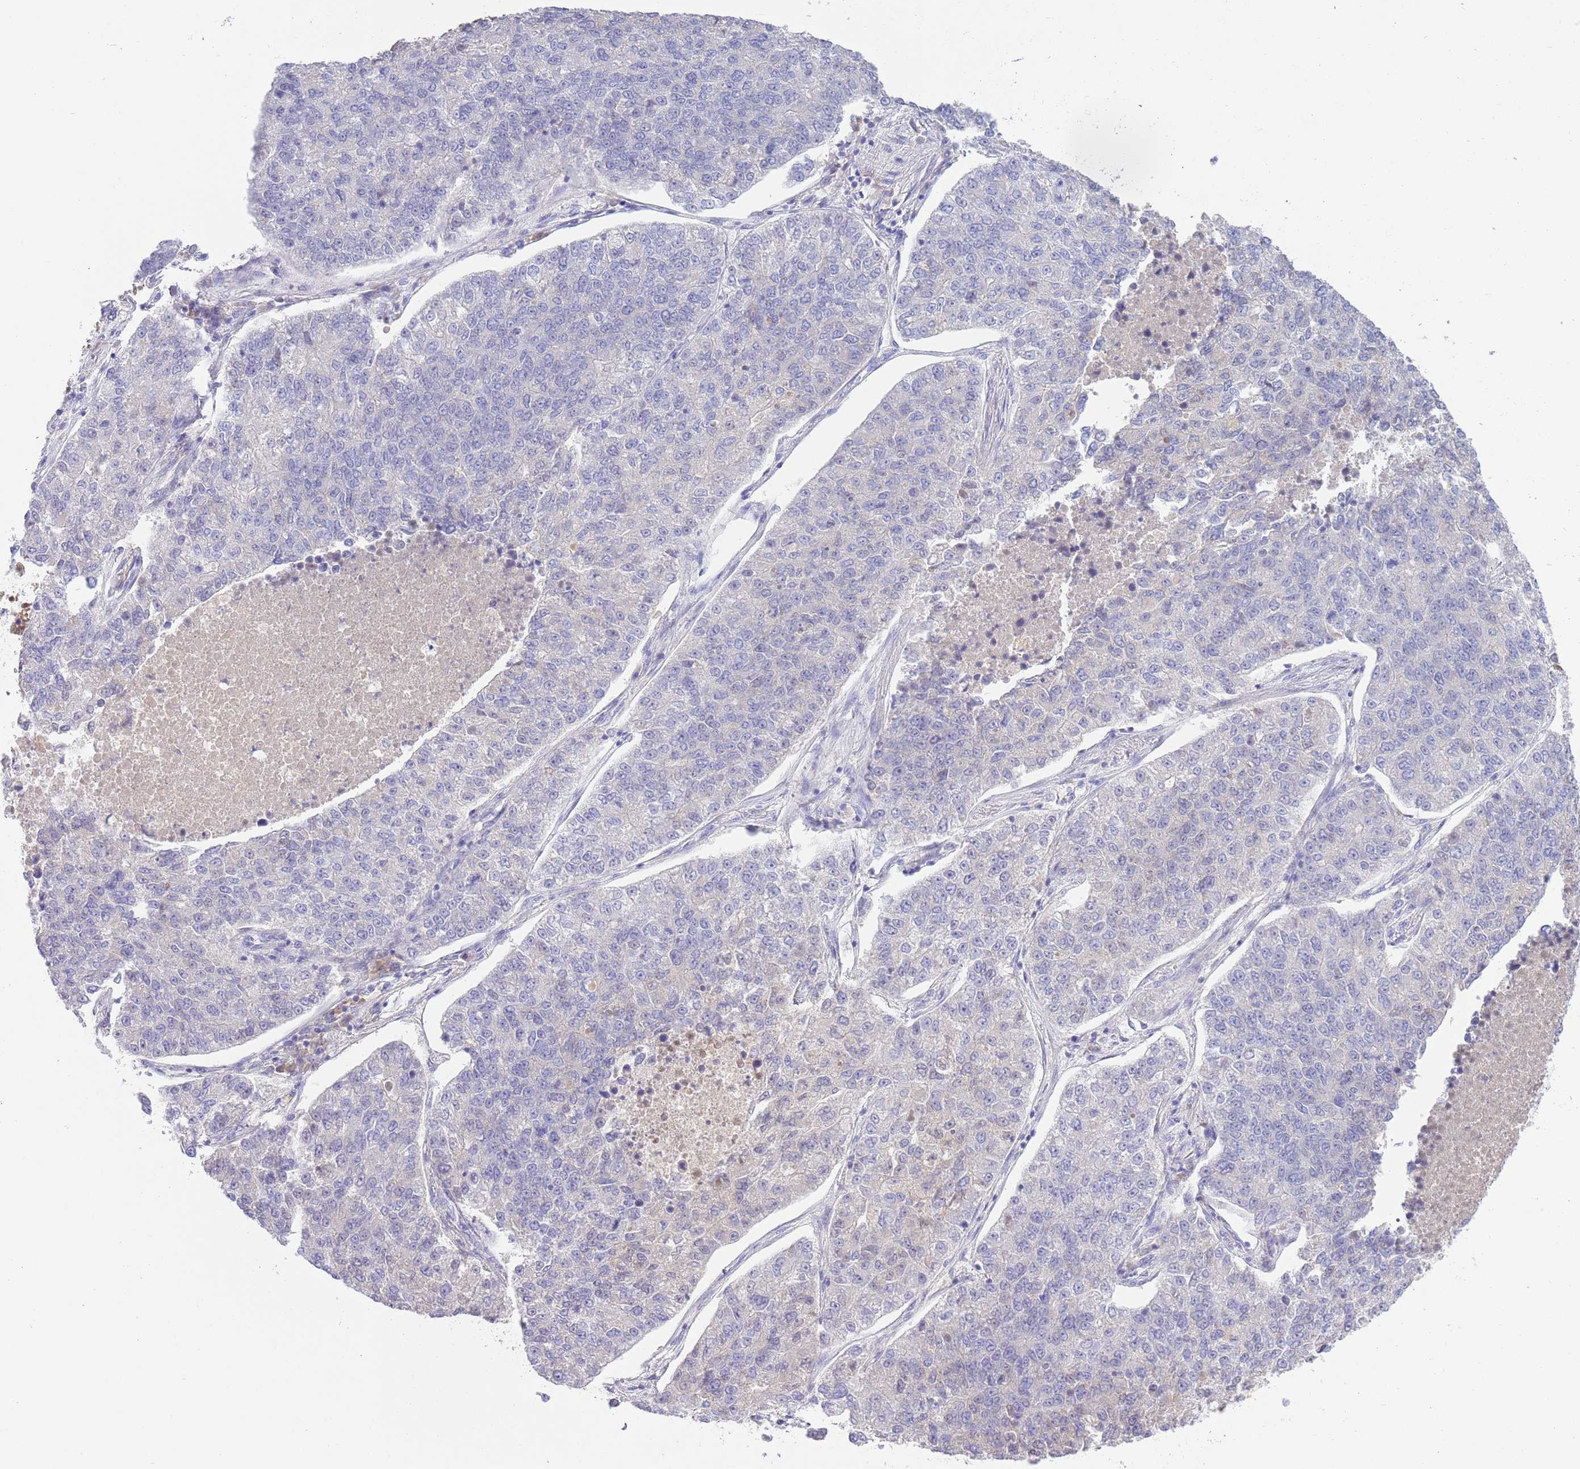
{"staining": {"intensity": "negative", "quantity": "none", "location": "none"}, "tissue": "lung cancer", "cell_type": "Tumor cells", "image_type": "cancer", "snomed": [{"axis": "morphology", "description": "Adenocarcinoma, NOS"}, {"axis": "topography", "description": "Lung"}], "caption": "This is an IHC histopathology image of adenocarcinoma (lung). There is no expression in tumor cells.", "gene": "IGFL4", "patient": {"sex": "male", "age": 49}}